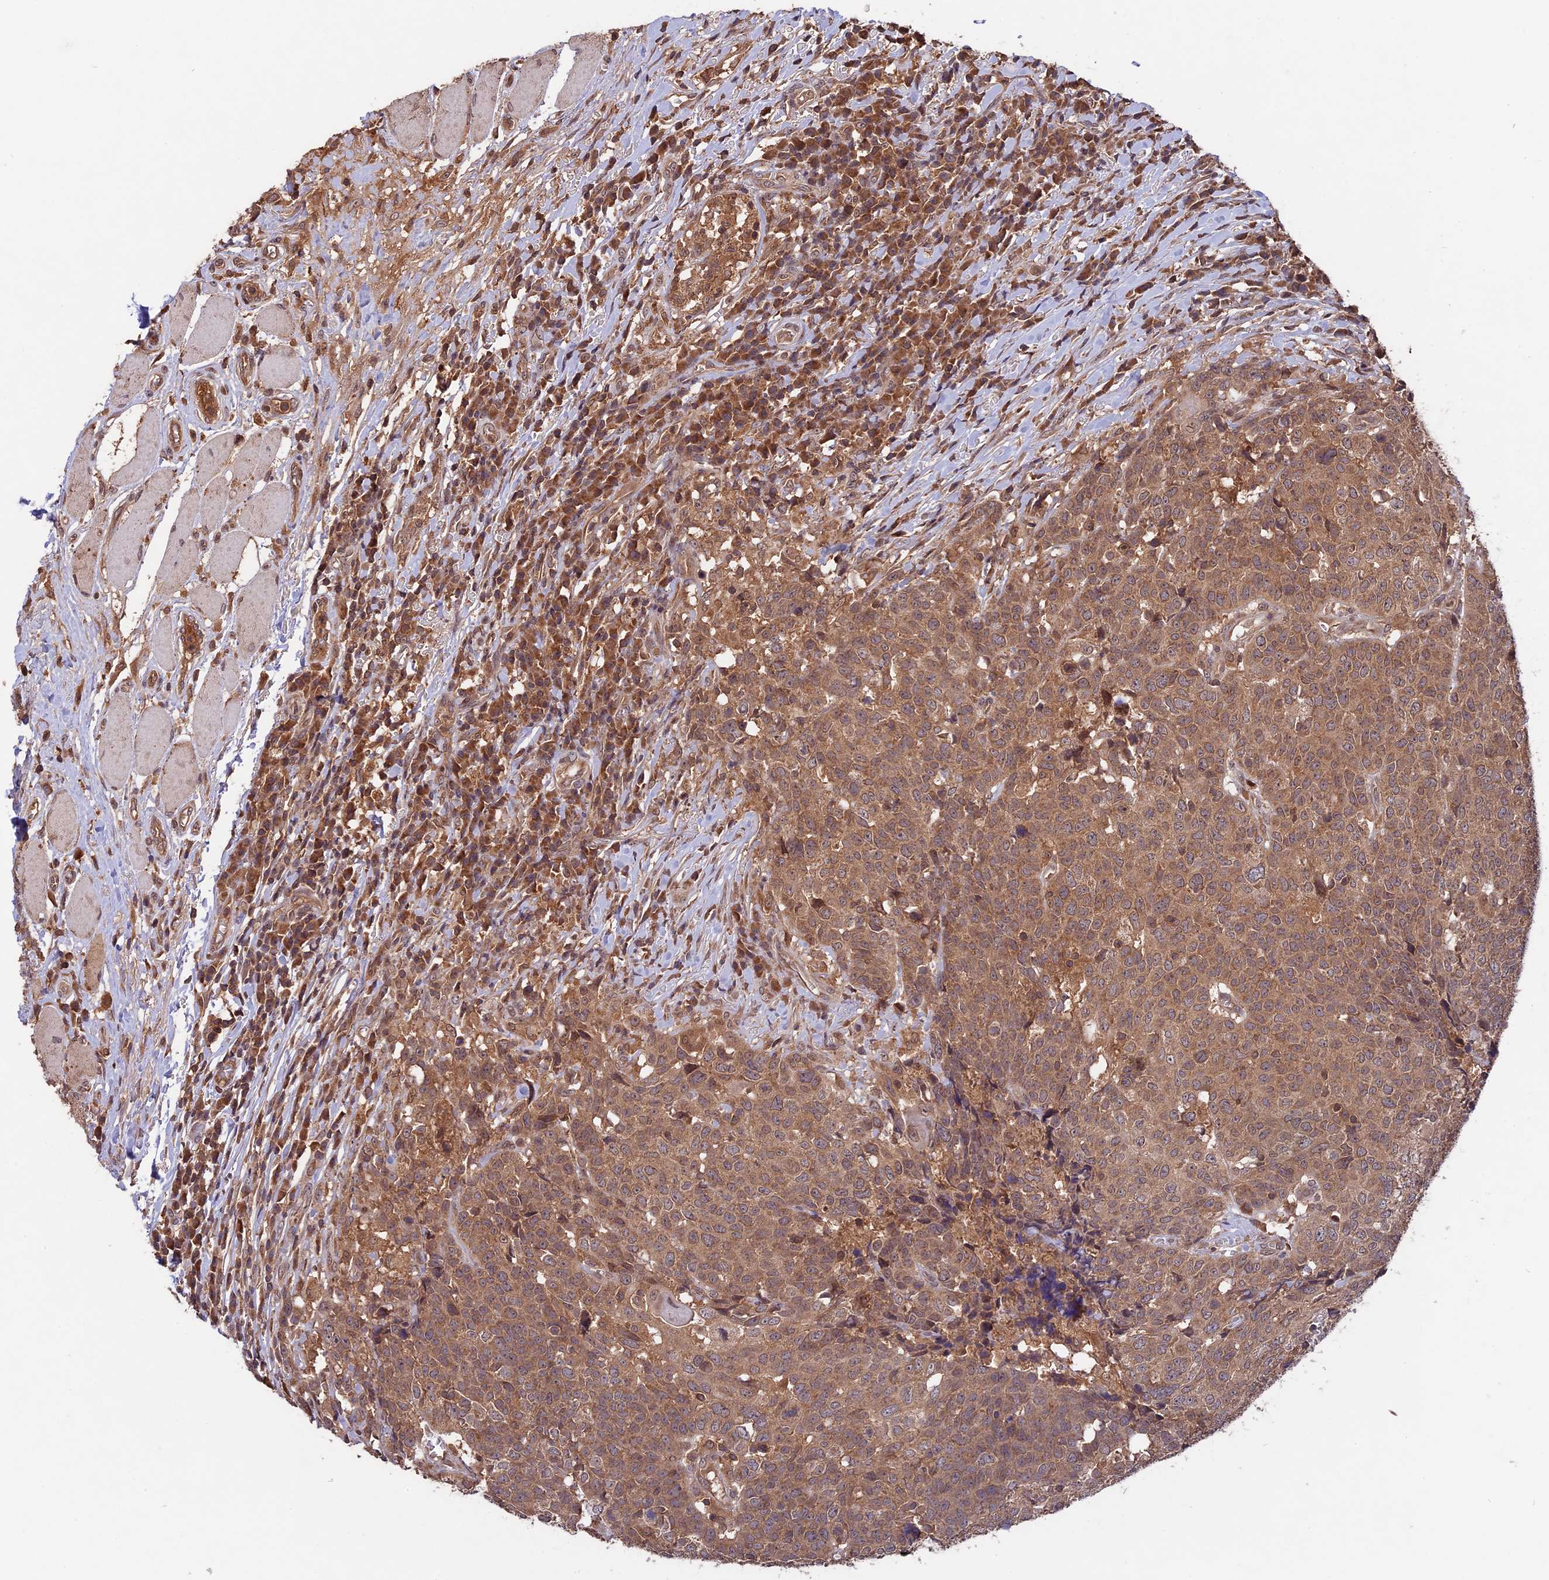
{"staining": {"intensity": "moderate", "quantity": ">75%", "location": "cytoplasmic/membranous"}, "tissue": "head and neck cancer", "cell_type": "Tumor cells", "image_type": "cancer", "snomed": [{"axis": "morphology", "description": "Squamous cell carcinoma, NOS"}, {"axis": "topography", "description": "Head-Neck"}], "caption": "Tumor cells display moderate cytoplasmic/membranous expression in approximately >75% of cells in head and neck cancer (squamous cell carcinoma).", "gene": "CHAC1", "patient": {"sex": "male", "age": 66}}